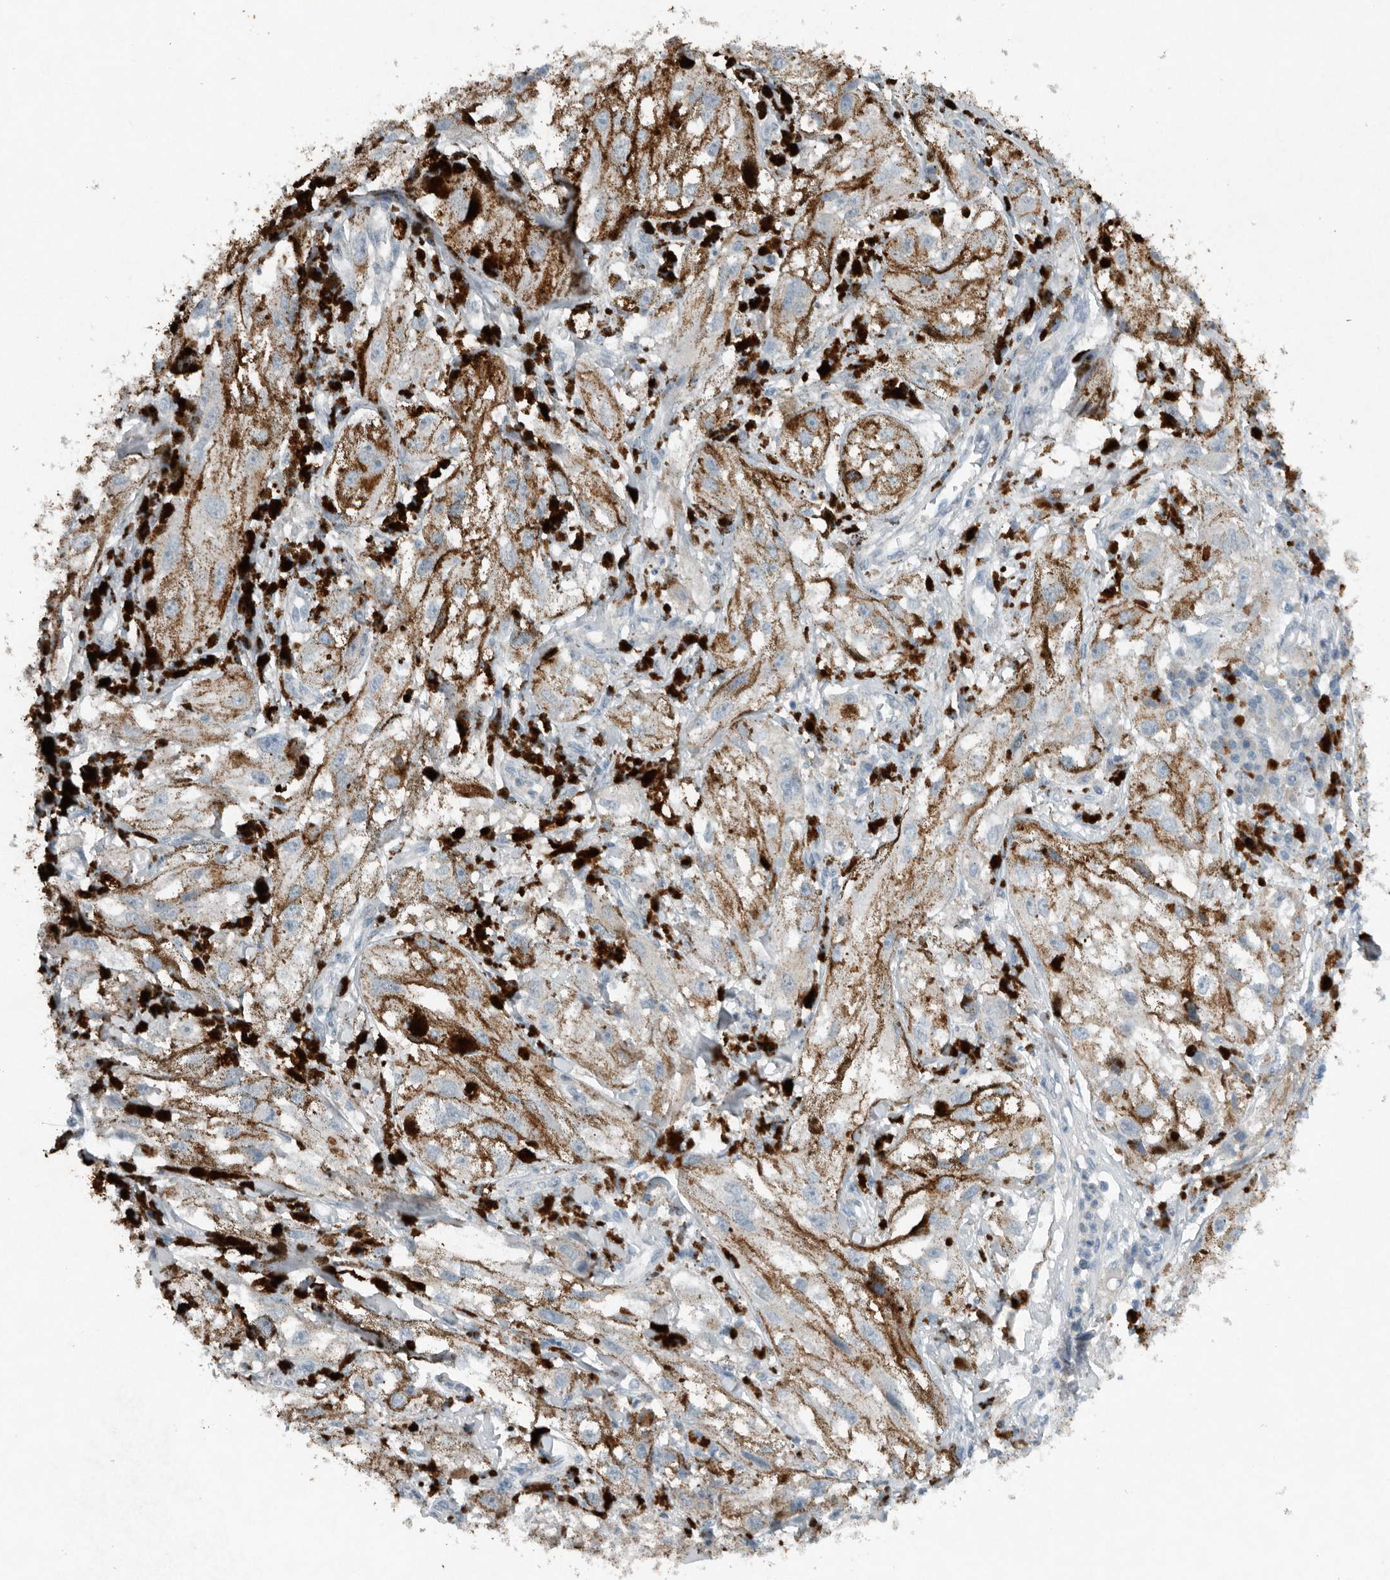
{"staining": {"intensity": "negative", "quantity": "none", "location": "none"}, "tissue": "melanoma", "cell_type": "Tumor cells", "image_type": "cancer", "snomed": [{"axis": "morphology", "description": "Malignant melanoma, NOS"}, {"axis": "topography", "description": "Skin"}], "caption": "Micrograph shows no protein expression in tumor cells of malignant melanoma tissue.", "gene": "IL20", "patient": {"sex": "male", "age": 88}}